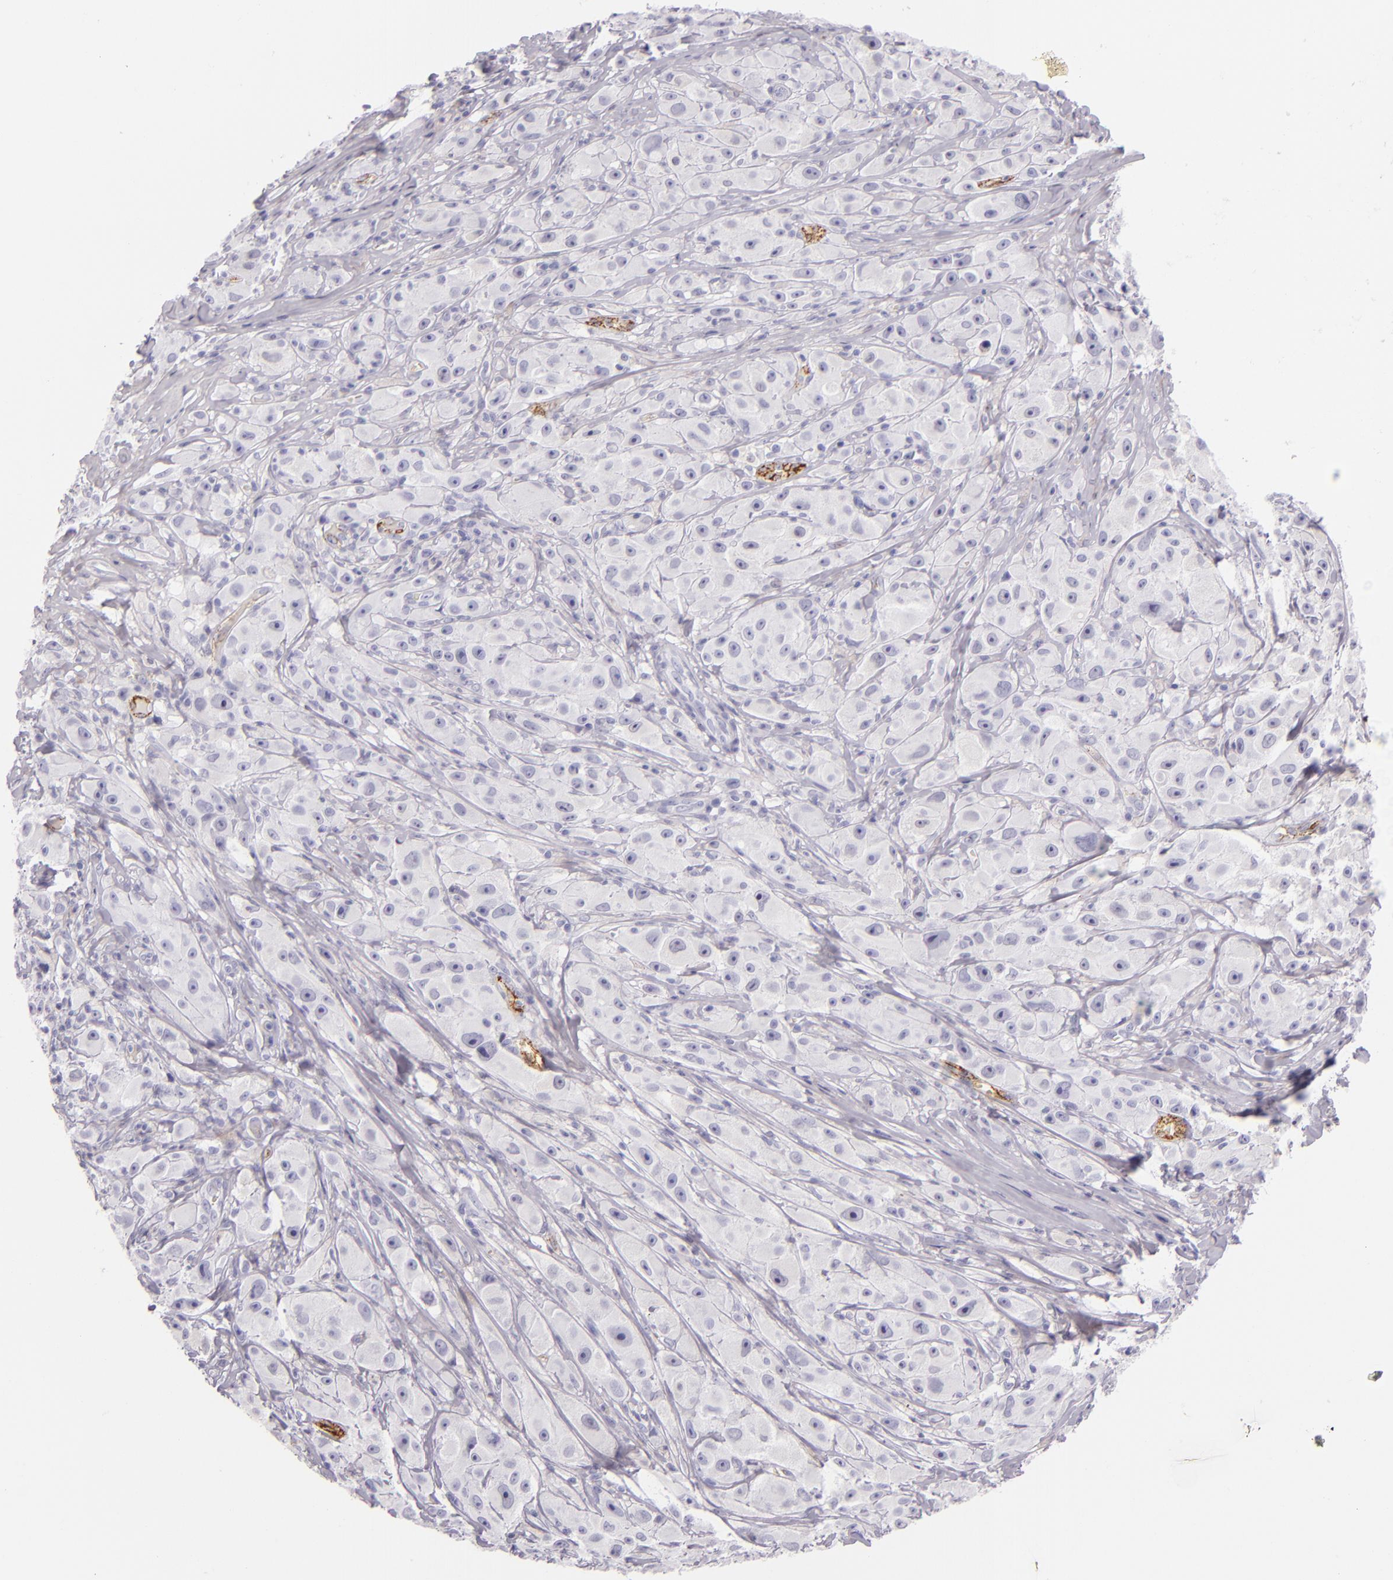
{"staining": {"intensity": "negative", "quantity": "none", "location": "none"}, "tissue": "melanoma", "cell_type": "Tumor cells", "image_type": "cancer", "snomed": [{"axis": "morphology", "description": "Malignant melanoma, NOS"}, {"axis": "topography", "description": "Skin"}], "caption": "A photomicrograph of melanoma stained for a protein exhibits no brown staining in tumor cells. The staining was performed using DAB to visualize the protein expression in brown, while the nuclei were stained in blue with hematoxylin (Magnification: 20x).", "gene": "SELP", "patient": {"sex": "male", "age": 56}}